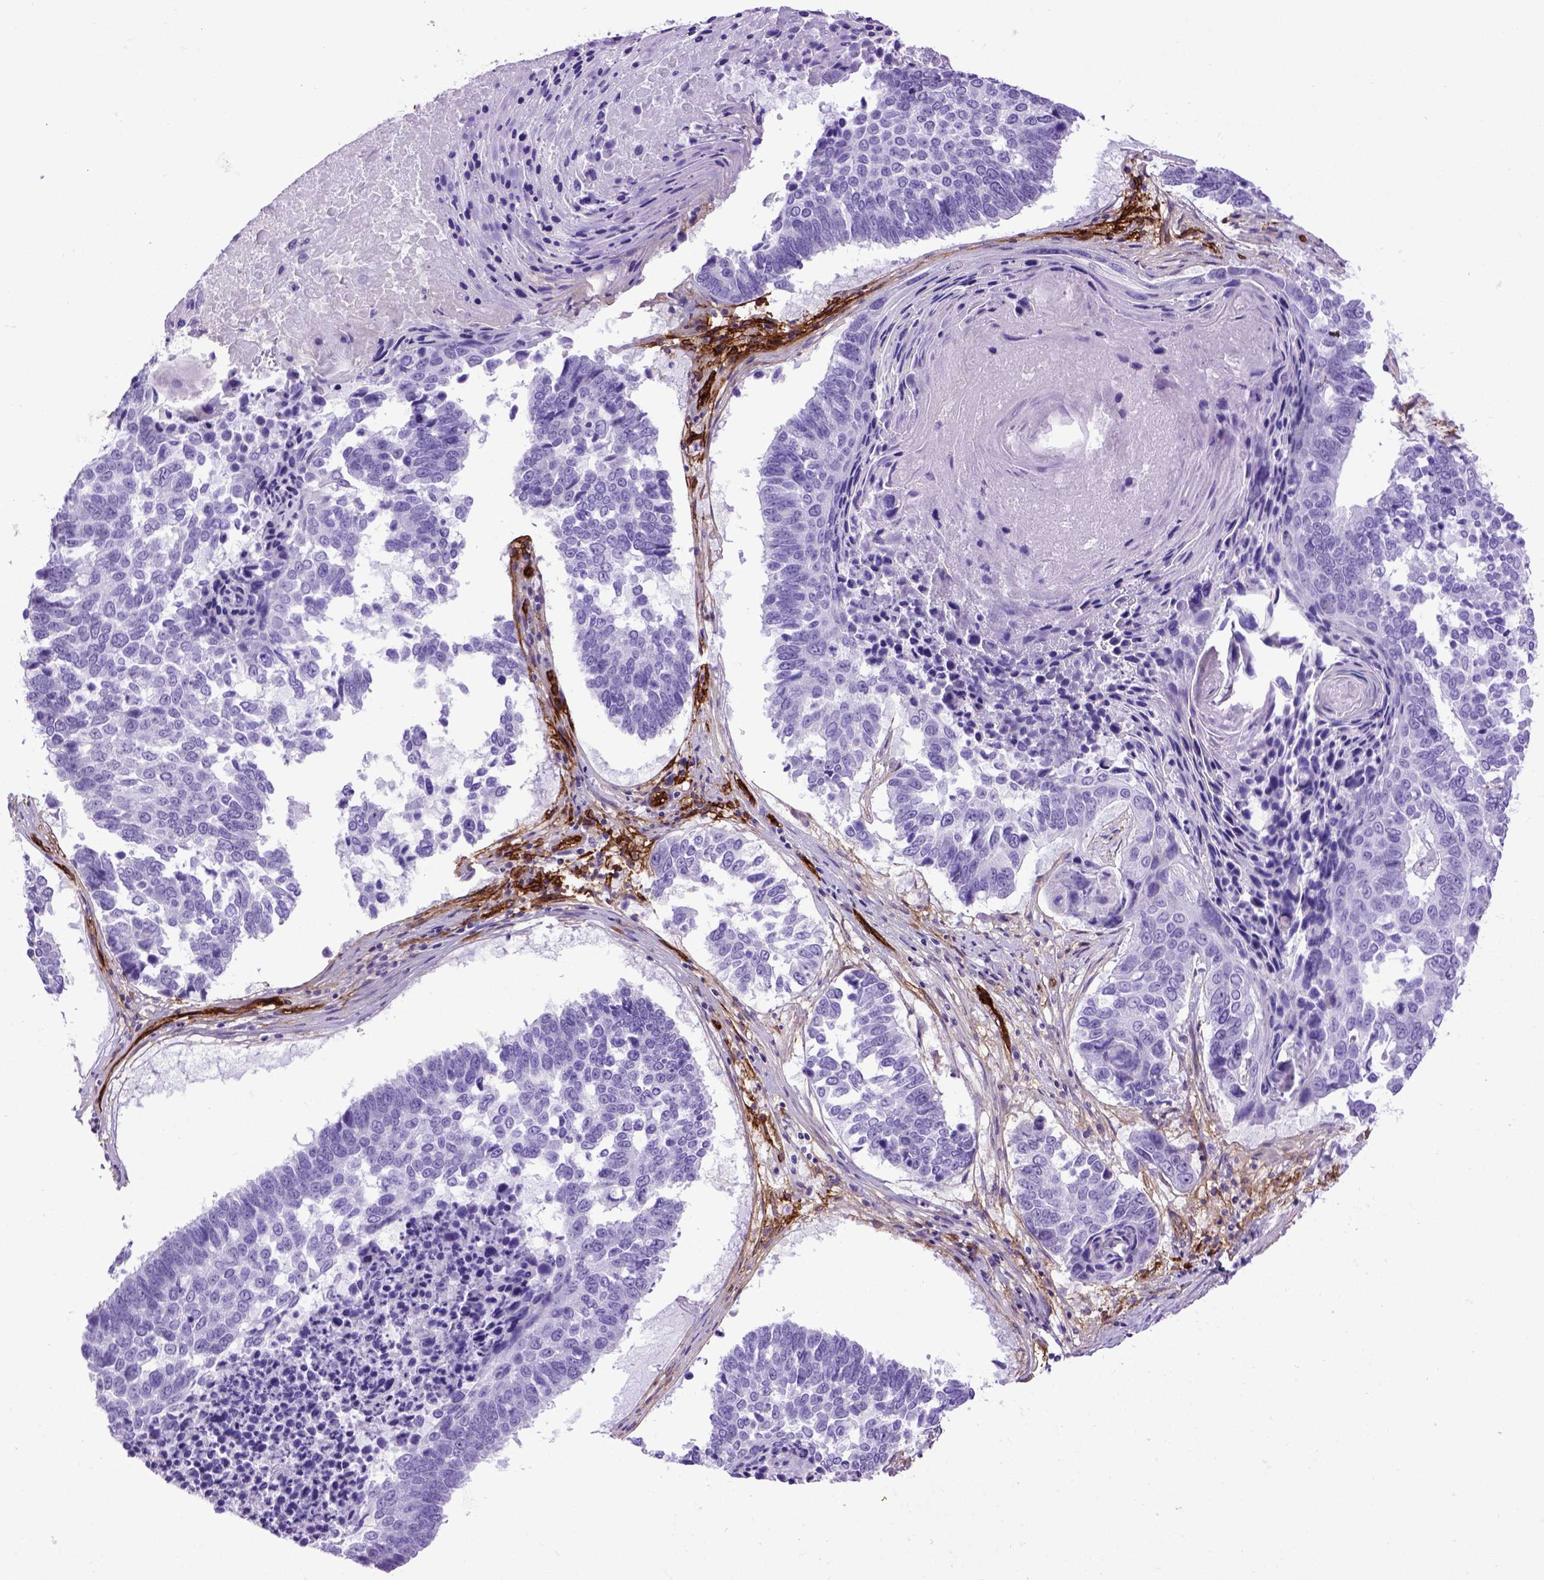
{"staining": {"intensity": "negative", "quantity": "none", "location": "none"}, "tissue": "lung cancer", "cell_type": "Tumor cells", "image_type": "cancer", "snomed": [{"axis": "morphology", "description": "Squamous cell carcinoma, NOS"}, {"axis": "topography", "description": "Lung"}], "caption": "Immunohistochemical staining of human lung cancer (squamous cell carcinoma) shows no significant staining in tumor cells.", "gene": "ENG", "patient": {"sex": "male", "age": 73}}